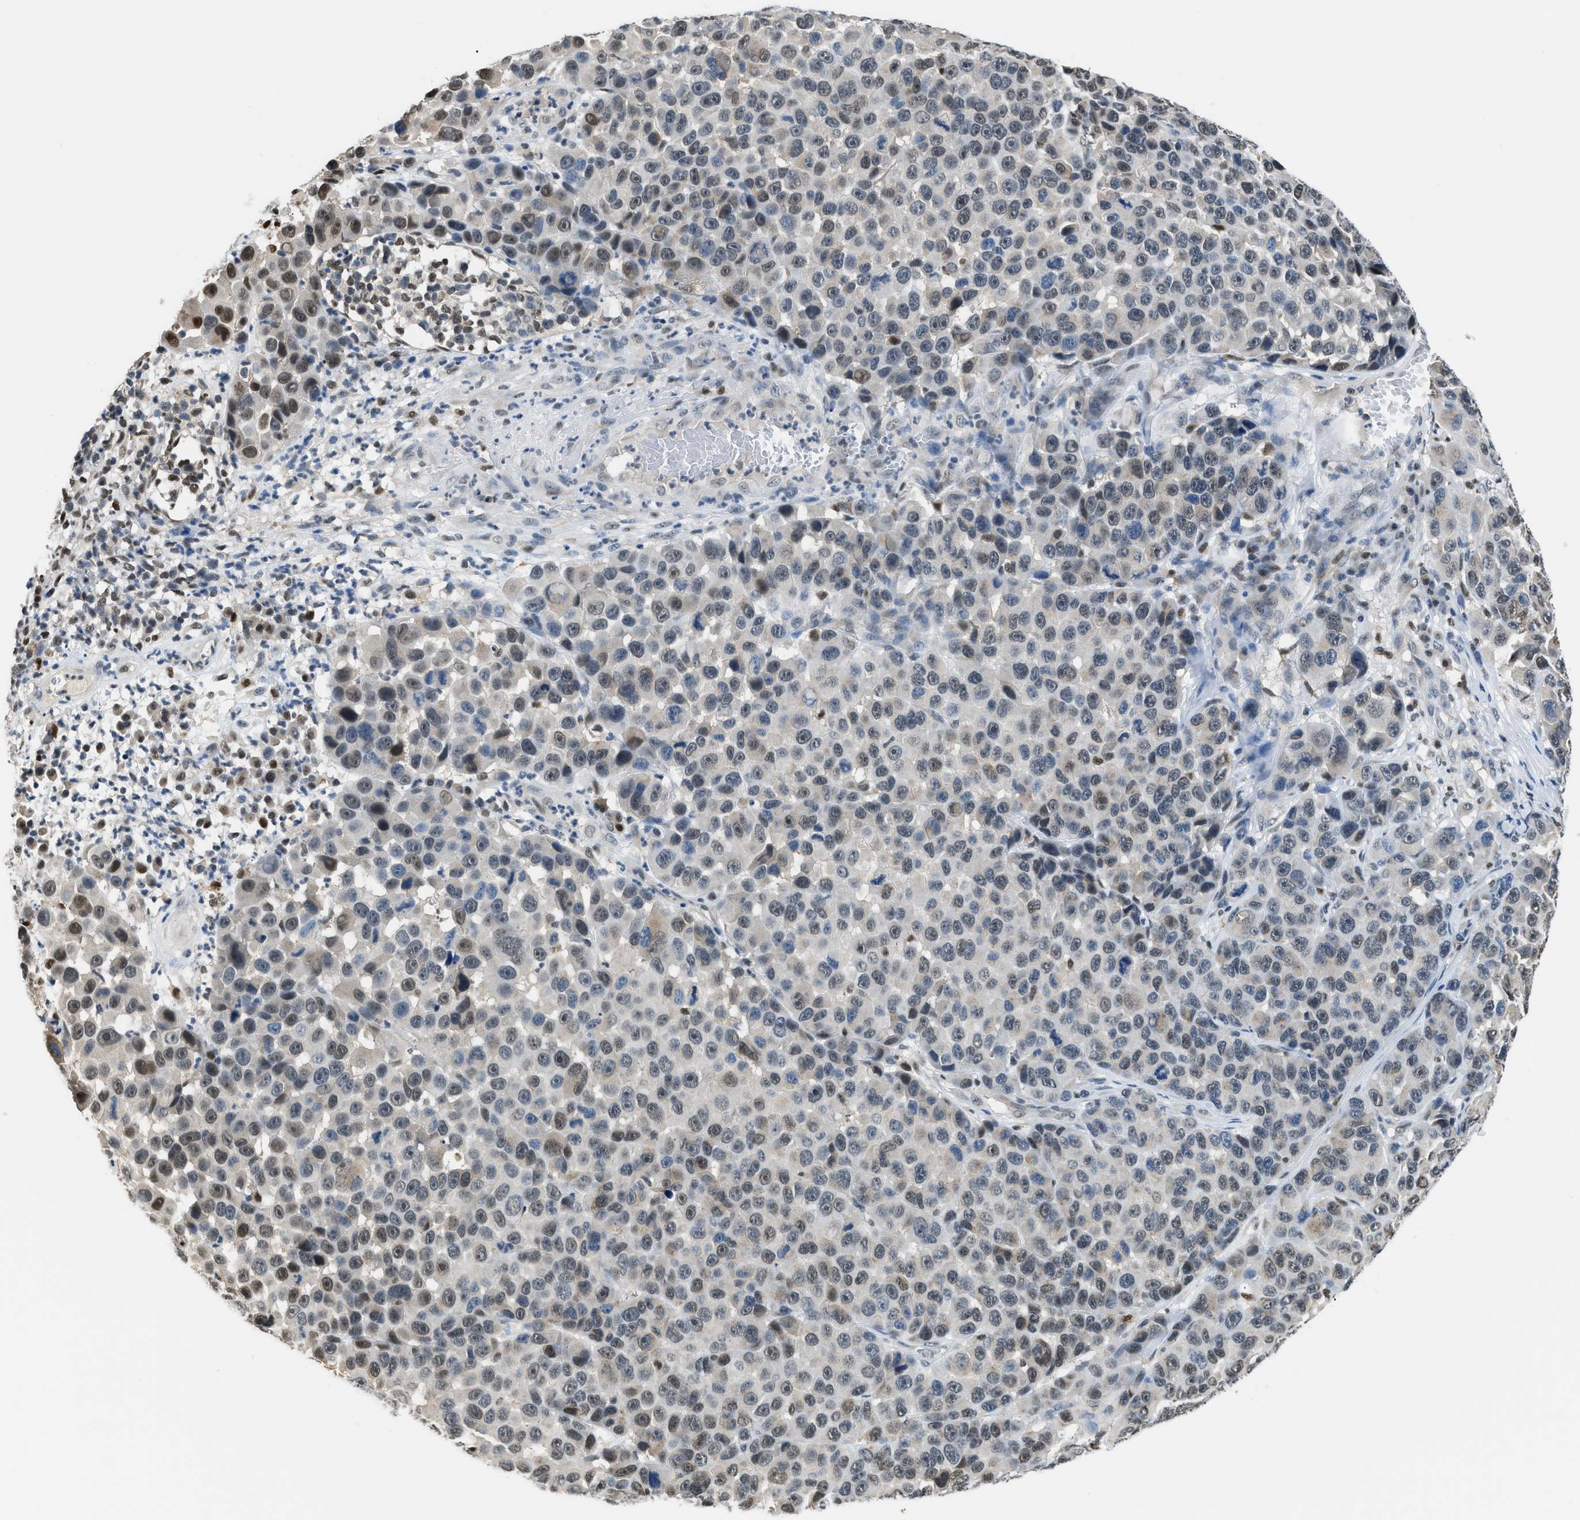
{"staining": {"intensity": "moderate", "quantity": "<25%", "location": "nuclear"}, "tissue": "melanoma", "cell_type": "Tumor cells", "image_type": "cancer", "snomed": [{"axis": "morphology", "description": "Malignant melanoma, NOS"}, {"axis": "topography", "description": "Skin"}], "caption": "A high-resolution photomicrograph shows immunohistochemistry (IHC) staining of melanoma, which demonstrates moderate nuclear positivity in about <25% of tumor cells. The staining was performed using DAB, with brown indicating positive protein expression. Nuclei are stained blue with hematoxylin.", "gene": "ALX1", "patient": {"sex": "male", "age": 53}}